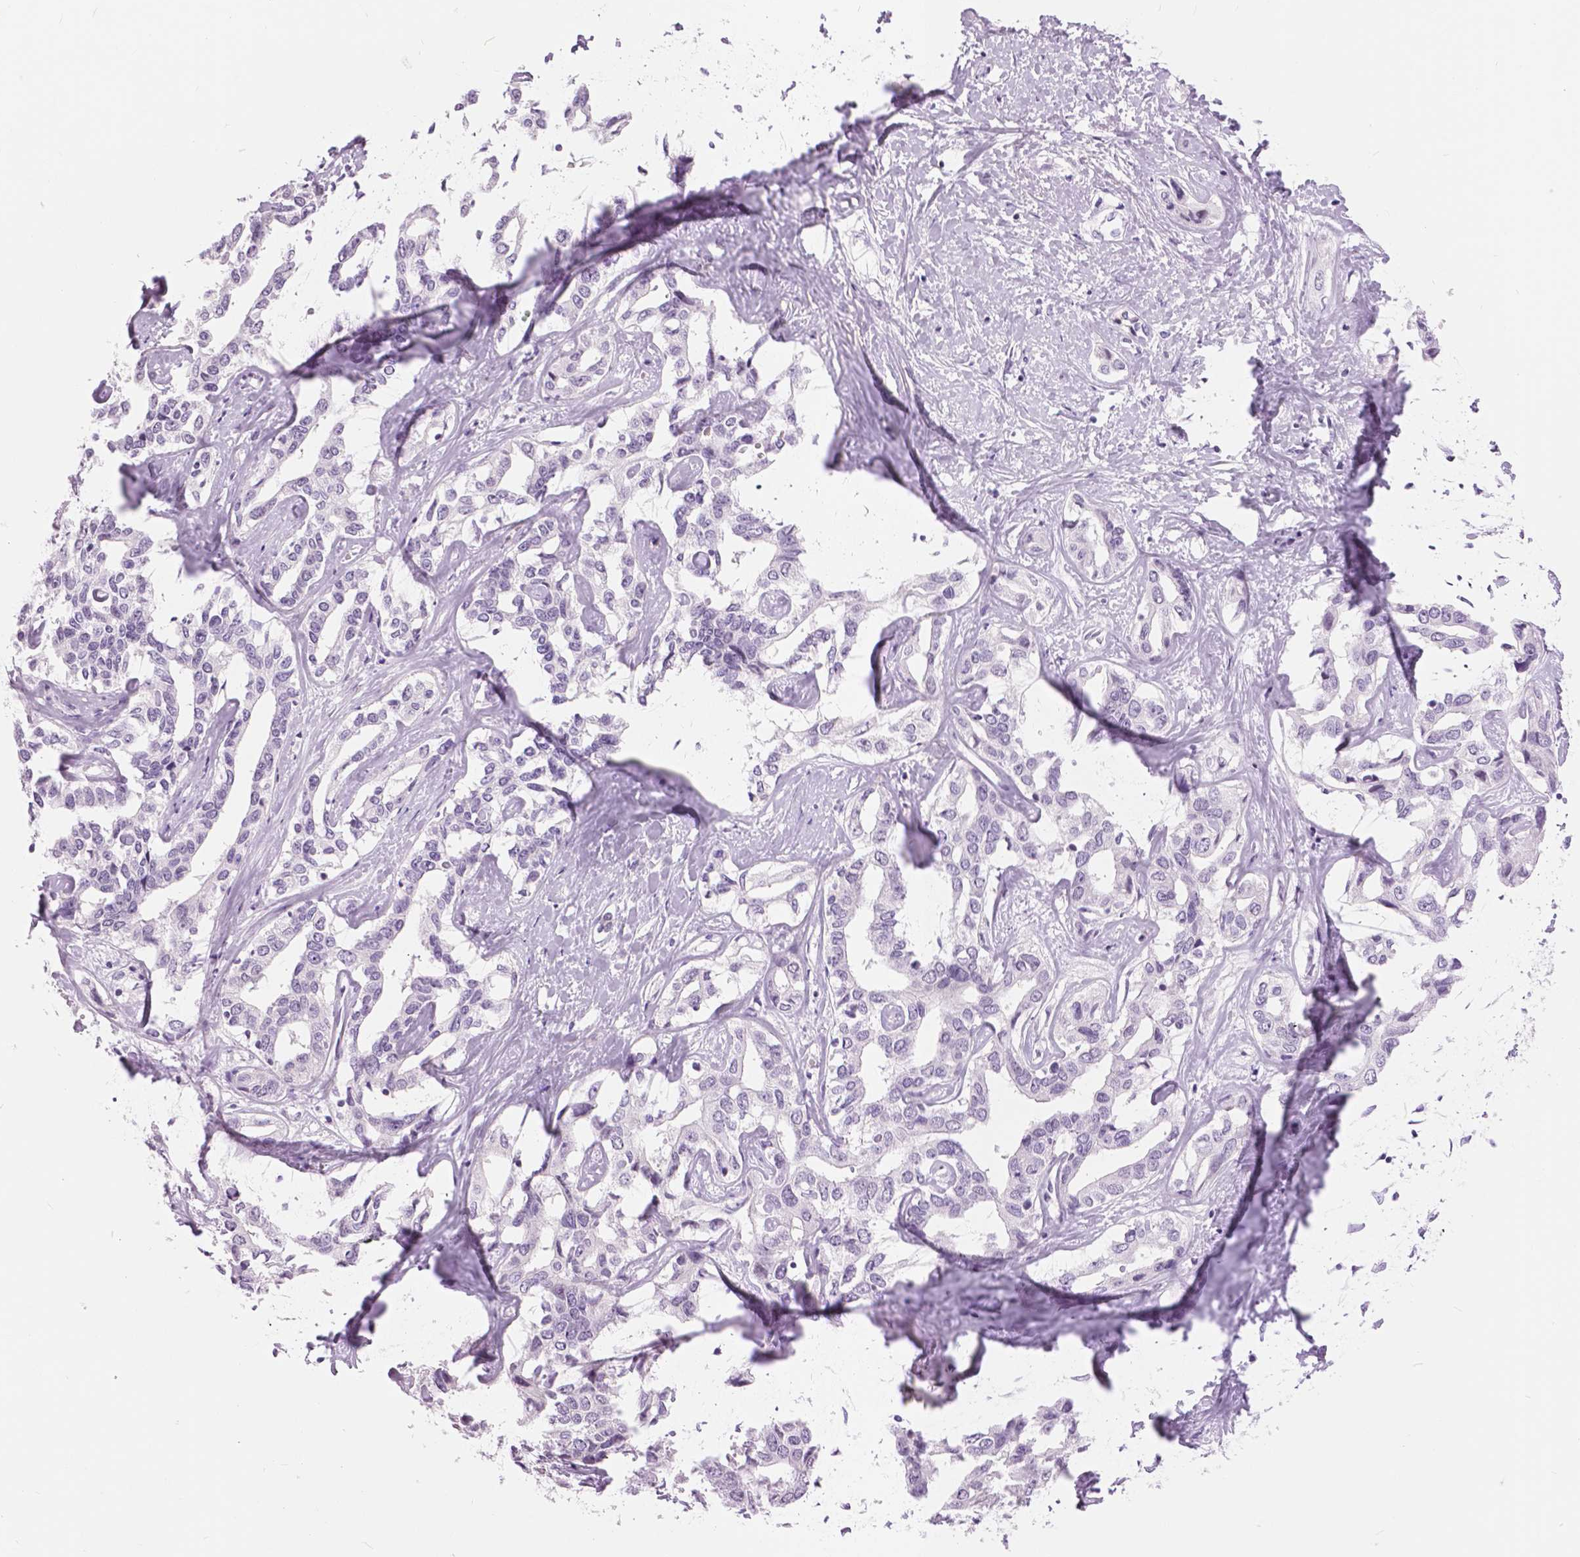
{"staining": {"intensity": "negative", "quantity": "none", "location": "none"}, "tissue": "liver cancer", "cell_type": "Tumor cells", "image_type": "cancer", "snomed": [{"axis": "morphology", "description": "Cholangiocarcinoma"}, {"axis": "topography", "description": "Liver"}], "caption": "IHC of human liver cancer displays no expression in tumor cells.", "gene": "MYOM1", "patient": {"sex": "male", "age": 59}}